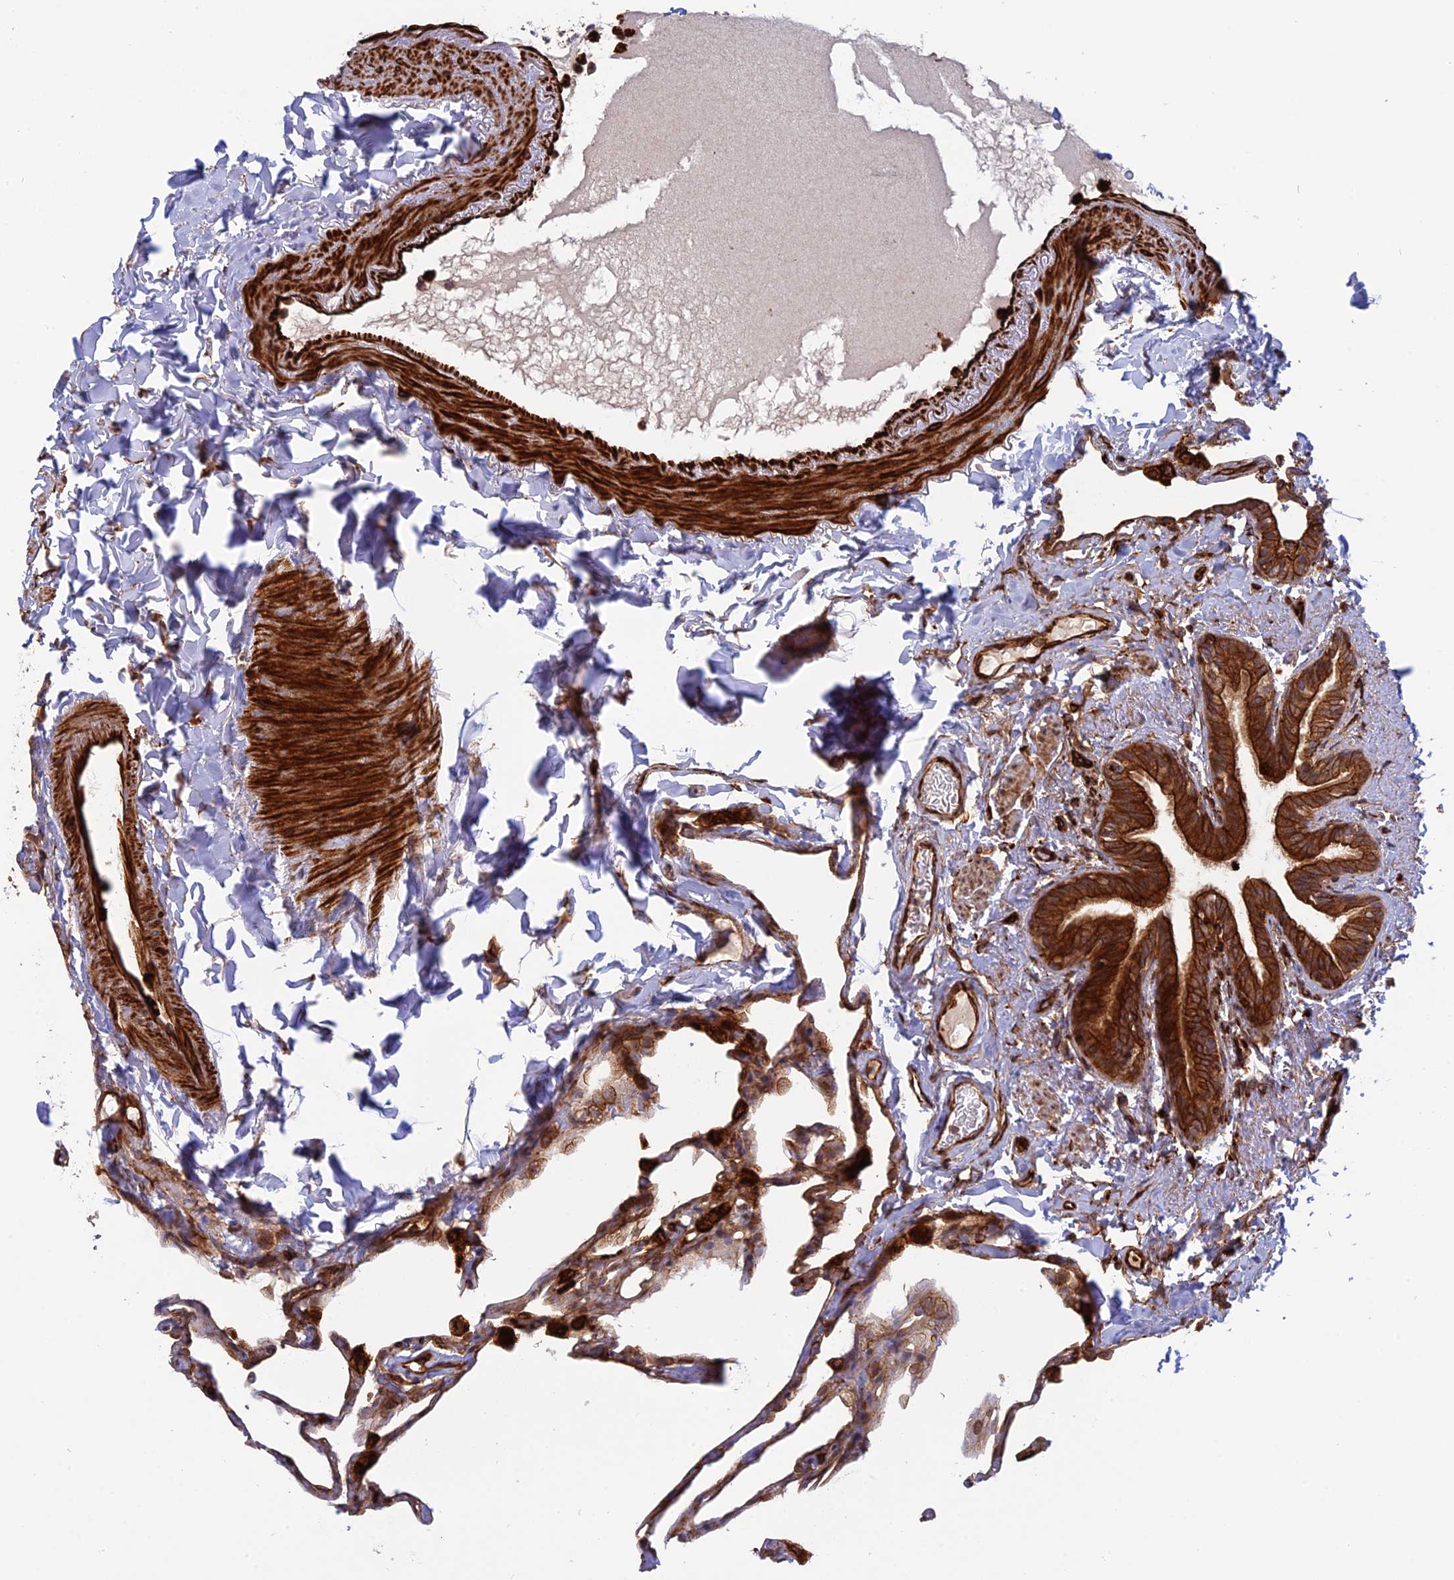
{"staining": {"intensity": "moderate", "quantity": "25%-75%", "location": "cytoplasmic/membranous"}, "tissue": "lung", "cell_type": "Alveolar cells", "image_type": "normal", "snomed": [{"axis": "morphology", "description": "Normal tissue, NOS"}, {"axis": "topography", "description": "Lung"}], "caption": "DAB (3,3'-diaminobenzidine) immunohistochemical staining of benign lung shows moderate cytoplasmic/membranous protein expression in approximately 25%-75% of alveolar cells.", "gene": "PHLDB3", "patient": {"sex": "male", "age": 65}}